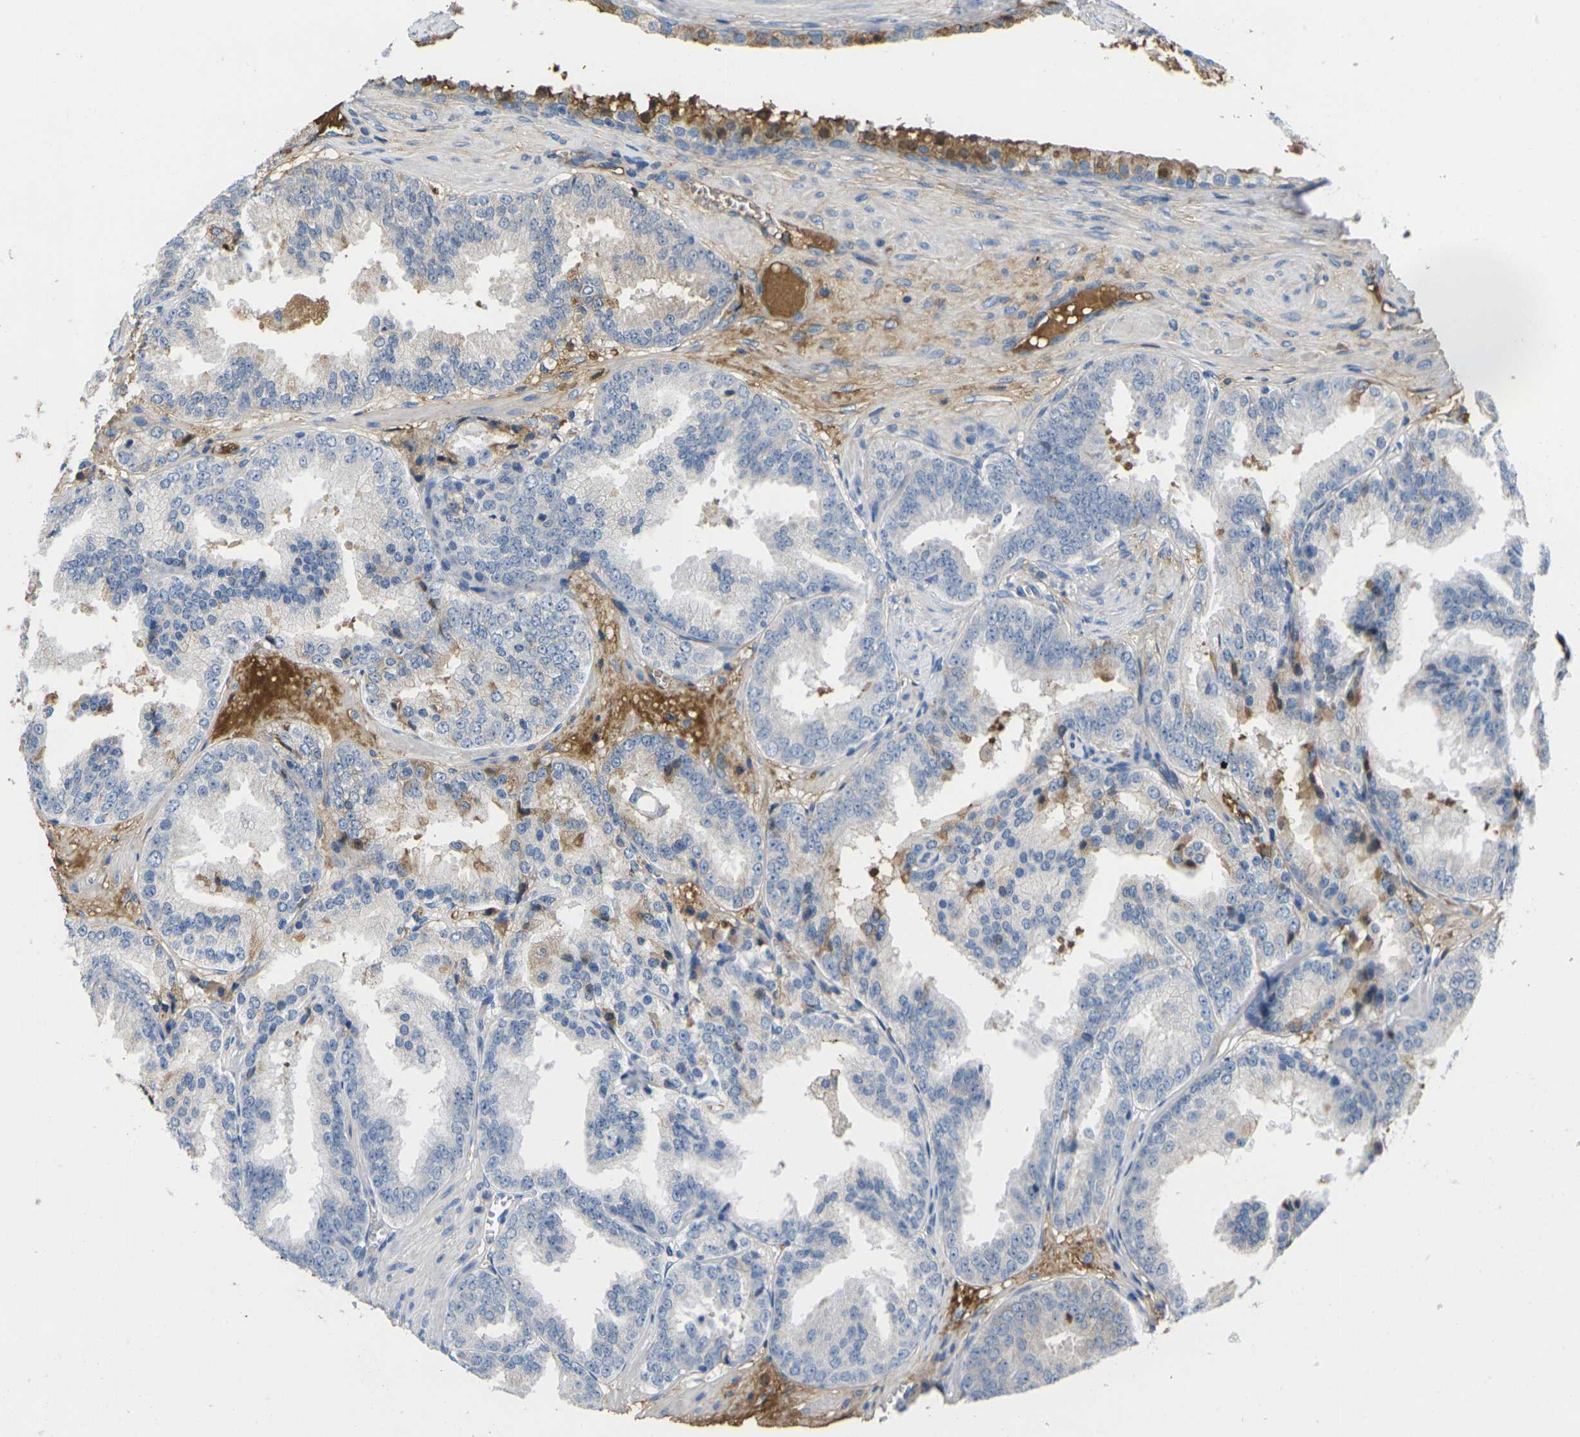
{"staining": {"intensity": "moderate", "quantity": "<25%", "location": "cytoplasmic/membranous"}, "tissue": "prostate cancer", "cell_type": "Tumor cells", "image_type": "cancer", "snomed": [{"axis": "morphology", "description": "Adenocarcinoma, High grade"}, {"axis": "topography", "description": "Prostate"}], "caption": "A brown stain highlights moderate cytoplasmic/membranous positivity of a protein in prostate adenocarcinoma (high-grade) tumor cells. (DAB IHC with brightfield microscopy, high magnification).", "gene": "GREM2", "patient": {"sex": "male", "age": 61}}